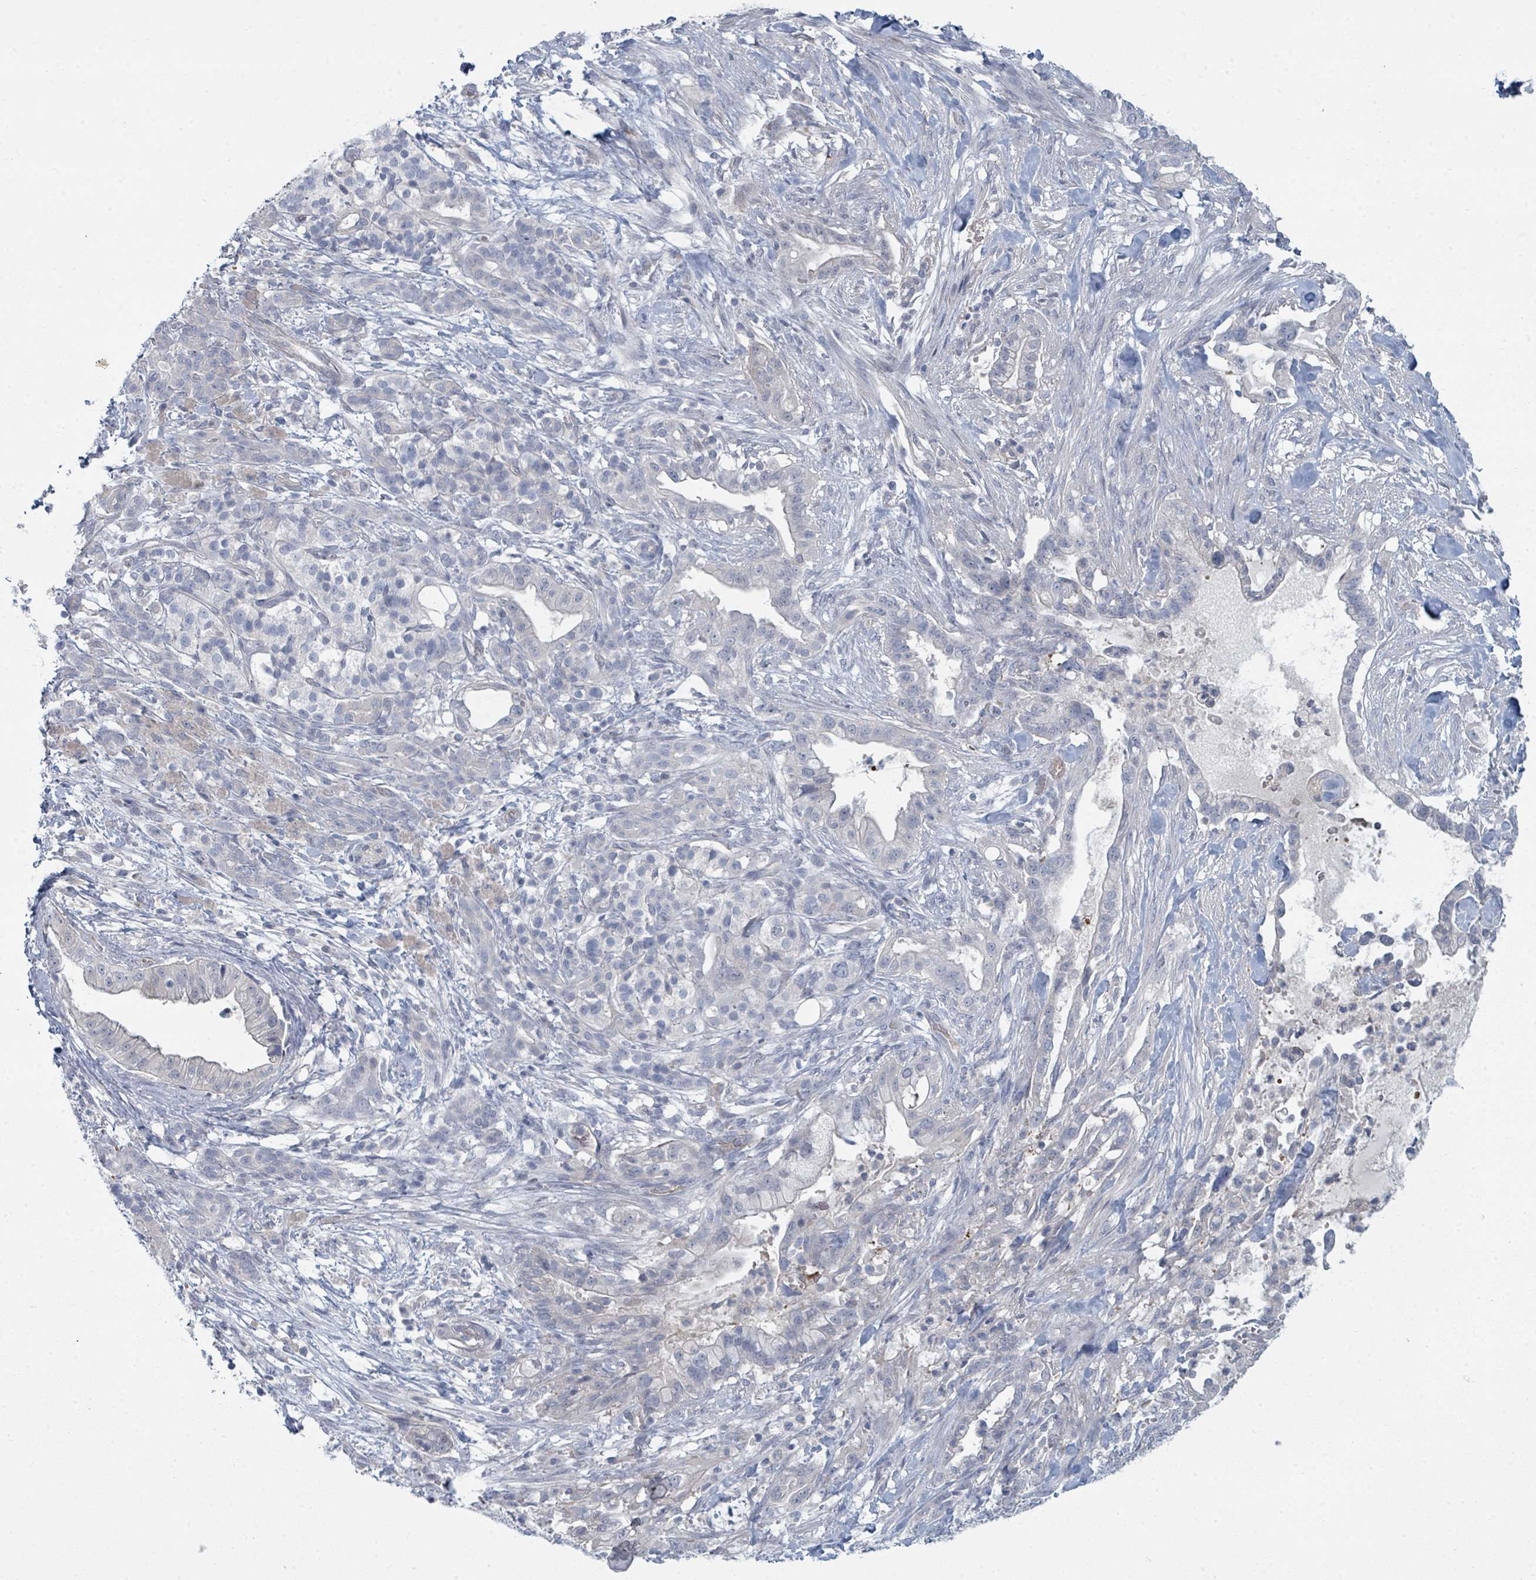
{"staining": {"intensity": "negative", "quantity": "none", "location": "none"}, "tissue": "pancreatic cancer", "cell_type": "Tumor cells", "image_type": "cancer", "snomed": [{"axis": "morphology", "description": "Adenocarcinoma, NOS"}, {"axis": "topography", "description": "Pancreas"}], "caption": "DAB (3,3'-diaminobenzidine) immunohistochemical staining of adenocarcinoma (pancreatic) exhibits no significant expression in tumor cells.", "gene": "SLC25A45", "patient": {"sex": "male", "age": 44}}